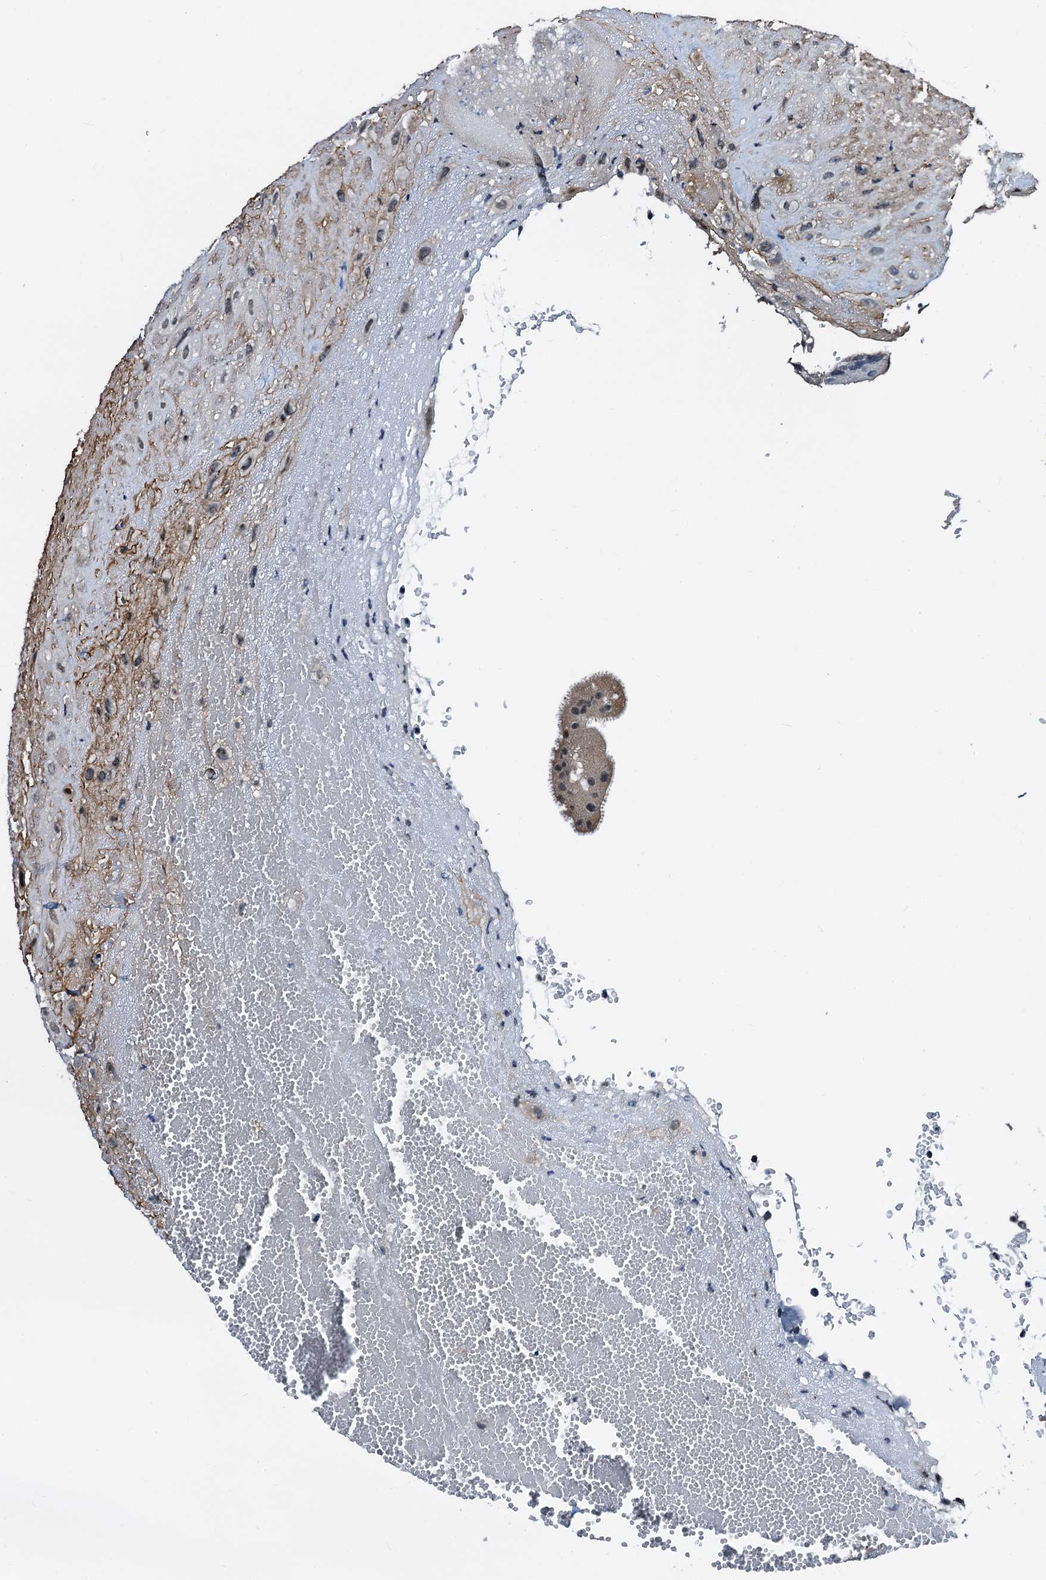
{"staining": {"intensity": "negative", "quantity": "none", "location": "none"}, "tissue": "placenta", "cell_type": "Decidual cells", "image_type": "normal", "snomed": [{"axis": "morphology", "description": "Normal tissue, NOS"}, {"axis": "topography", "description": "Placenta"}], "caption": "Immunohistochemistry (IHC) image of normal placenta stained for a protein (brown), which shows no staining in decidual cells.", "gene": "FAM222A", "patient": {"sex": "female", "age": 35}}